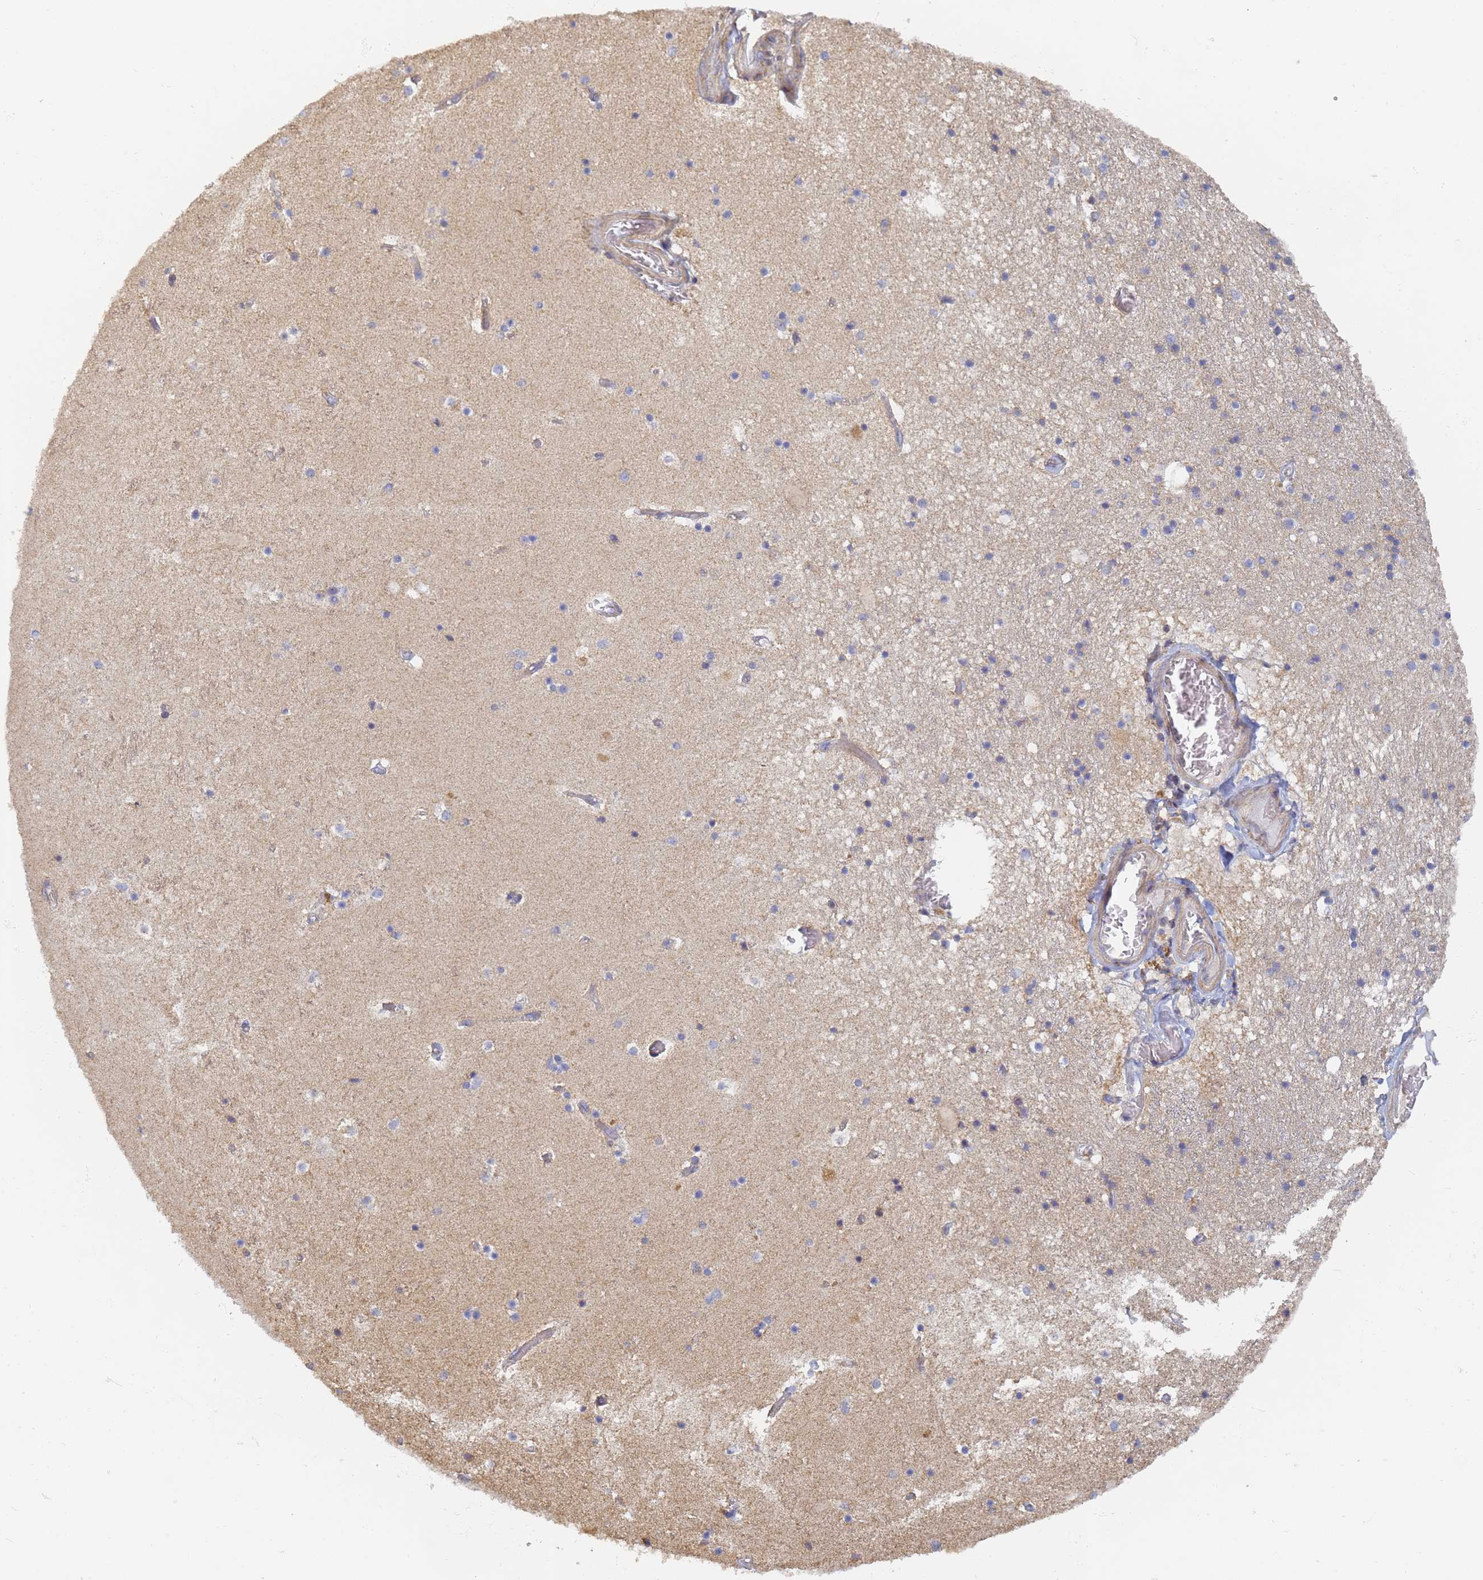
{"staining": {"intensity": "negative", "quantity": "none", "location": "none"}, "tissue": "hippocampus", "cell_type": "Glial cells", "image_type": "normal", "snomed": [{"axis": "morphology", "description": "Normal tissue, NOS"}, {"axis": "topography", "description": "Hippocampus"}], "caption": "The IHC photomicrograph has no significant expression in glial cells of hippocampus. (DAB (3,3'-diaminobenzidine) immunohistochemistry visualized using brightfield microscopy, high magnification).", "gene": "UTP23", "patient": {"sex": "female", "age": 52}}